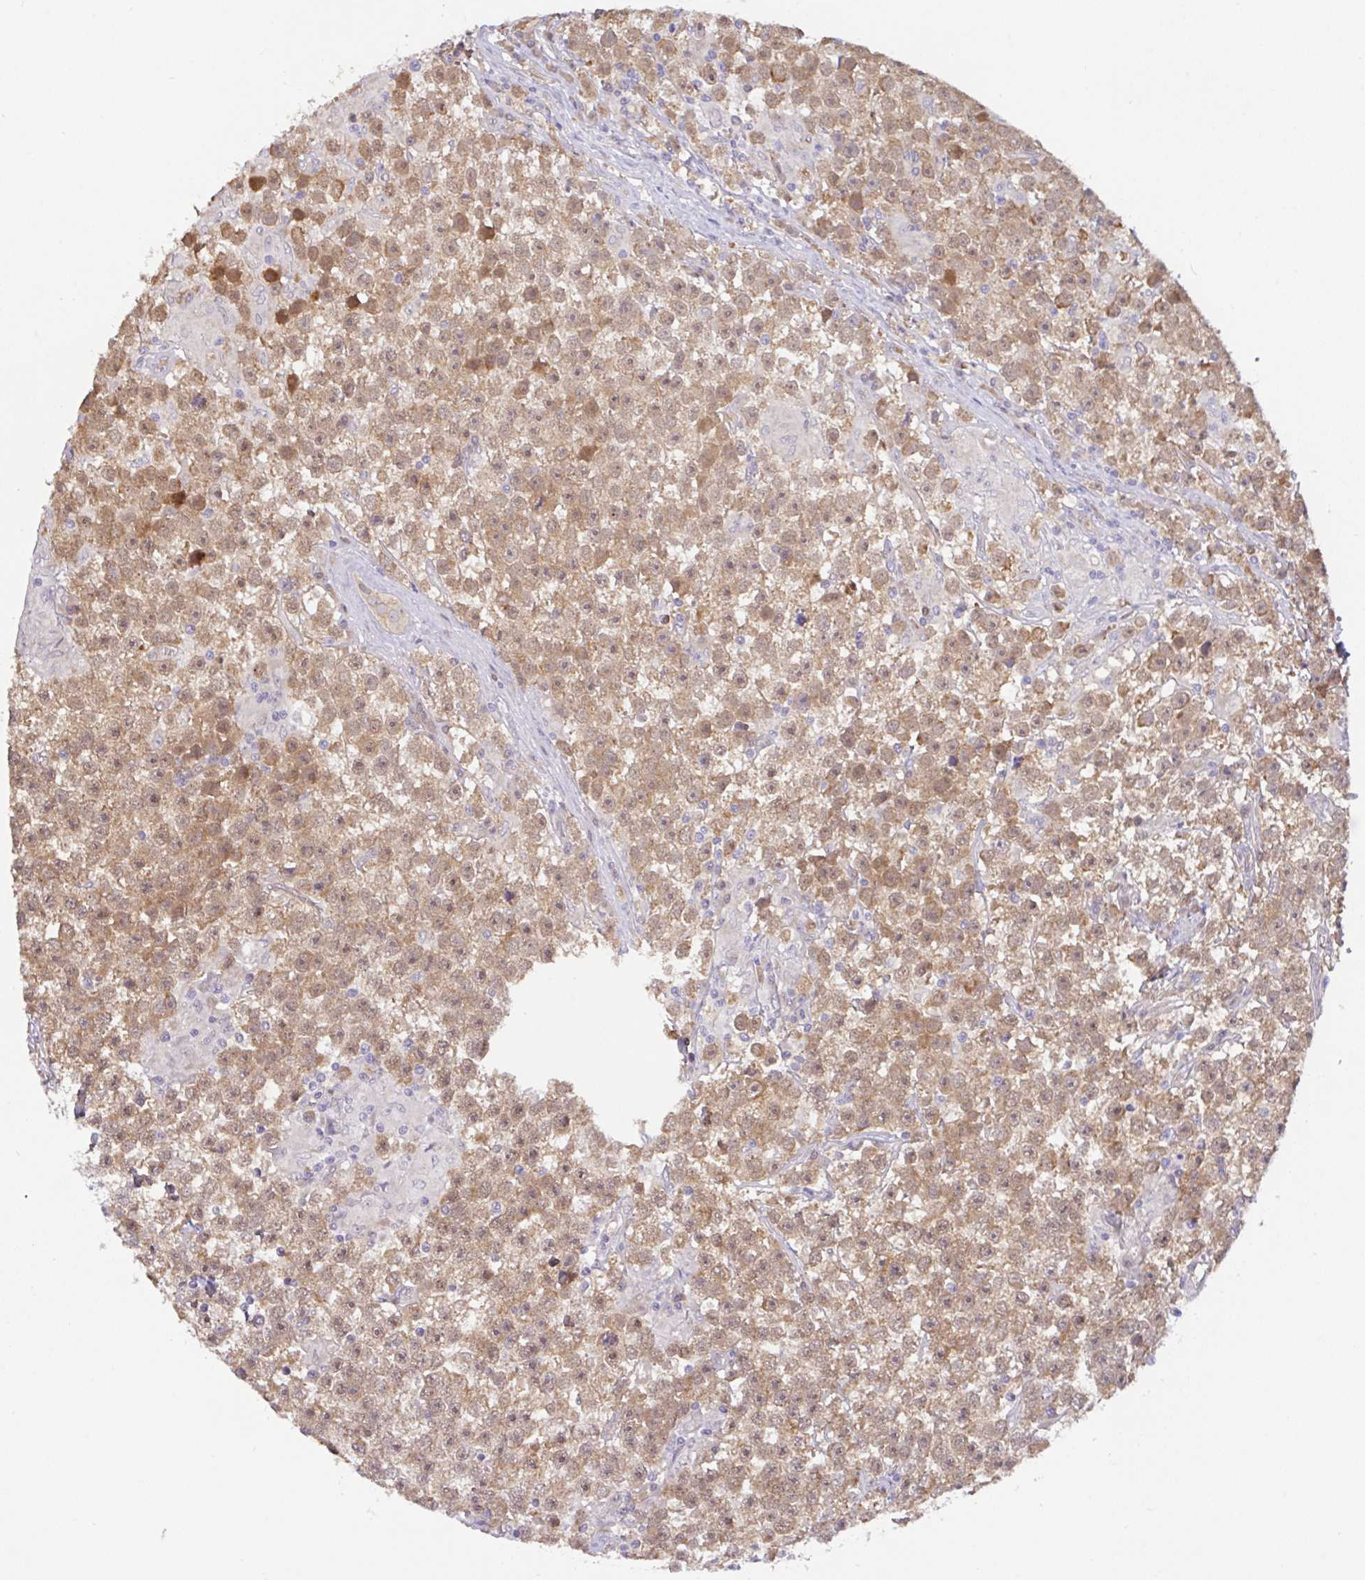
{"staining": {"intensity": "moderate", "quantity": ">75%", "location": "cytoplasmic/membranous"}, "tissue": "testis cancer", "cell_type": "Tumor cells", "image_type": "cancer", "snomed": [{"axis": "morphology", "description": "Seminoma, NOS"}, {"axis": "topography", "description": "Testis"}], "caption": "Immunohistochemical staining of human seminoma (testis) displays medium levels of moderate cytoplasmic/membranous protein expression in about >75% of tumor cells. The staining was performed using DAB to visualize the protein expression in brown, while the nuclei were stained in blue with hematoxylin (Magnification: 20x).", "gene": "DLEU7", "patient": {"sex": "male", "age": 31}}